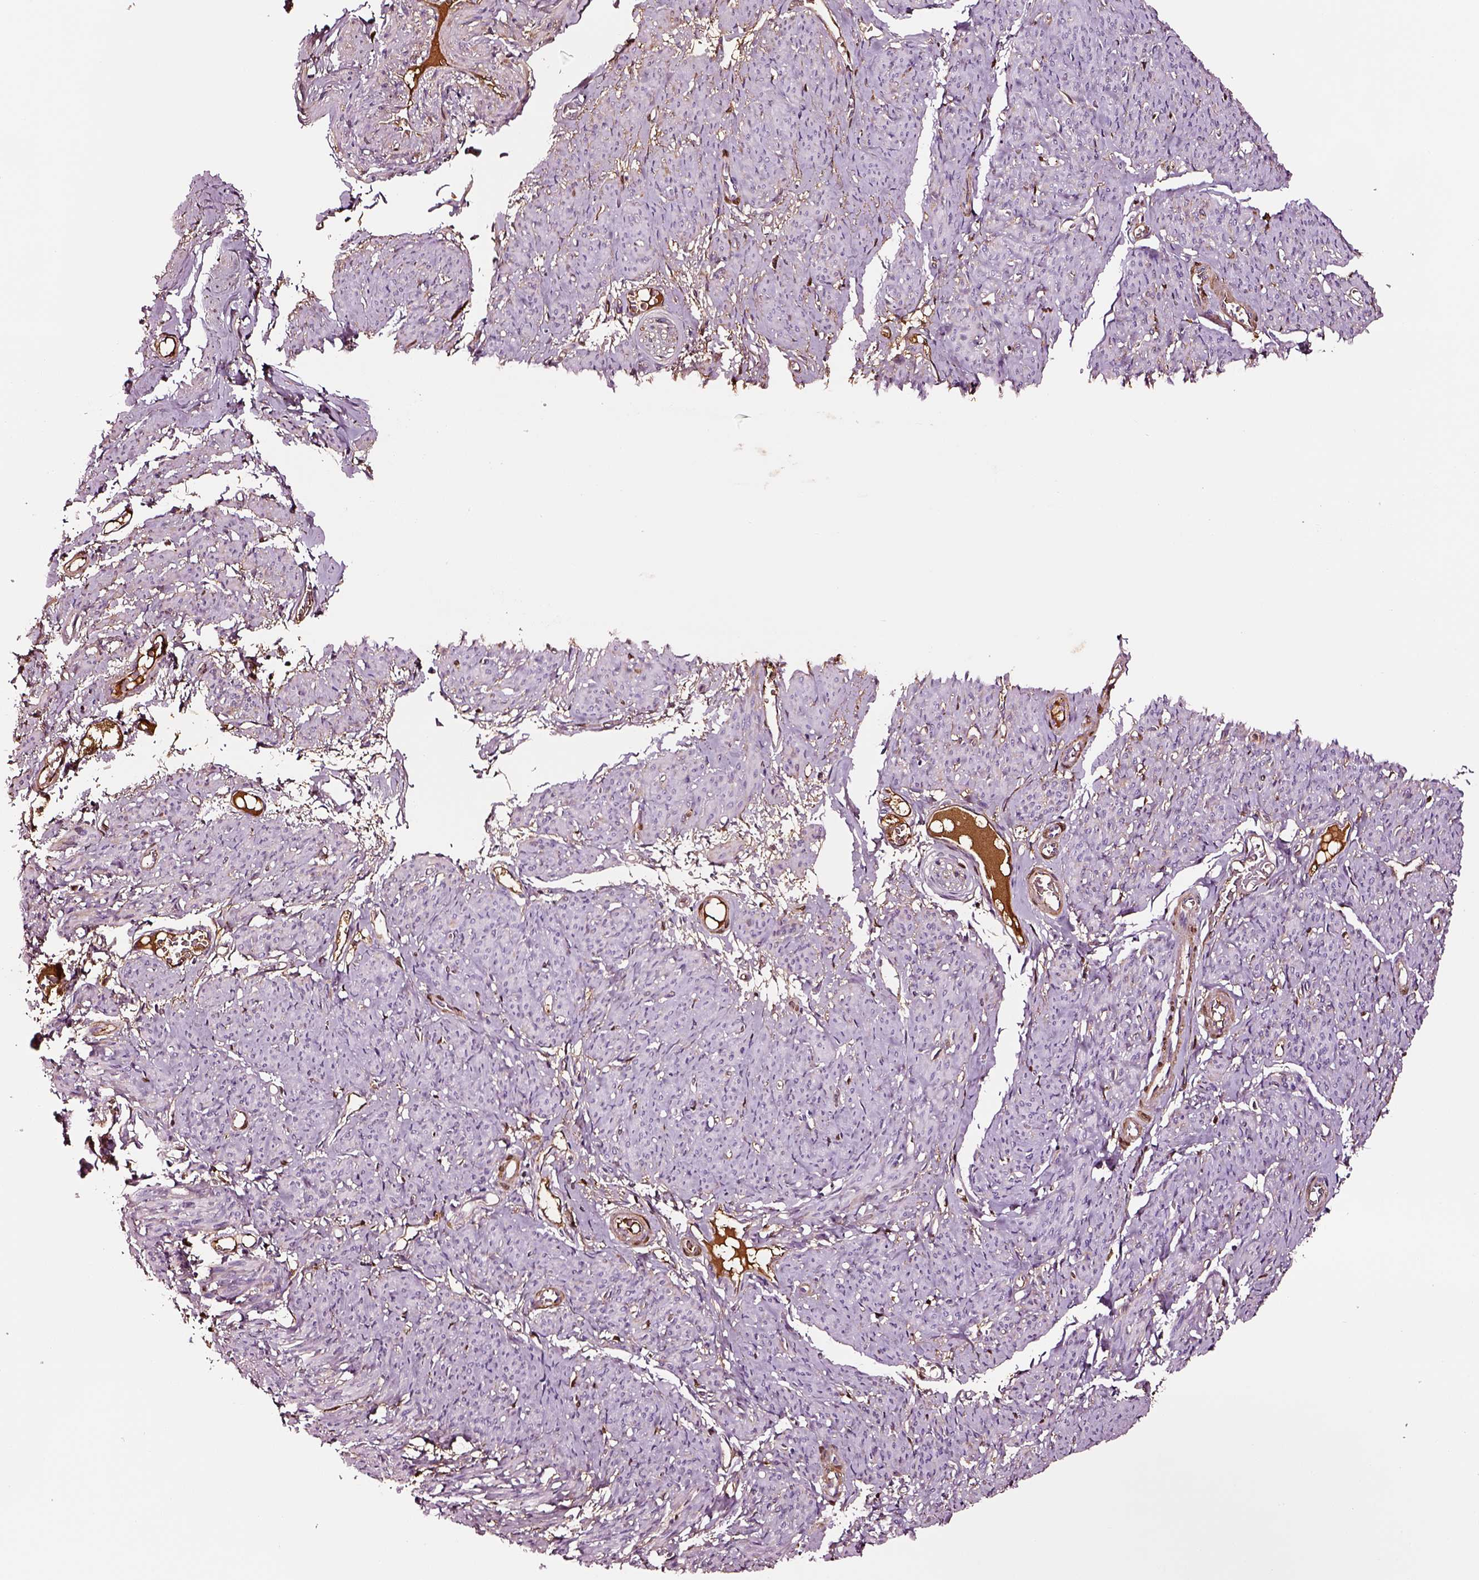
{"staining": {"intensity": "weak", "quantity": "25%-75%", "location": "cytoplasmic/membranous"}, "tissue": "smooth muscle", "cell_type": "Smooth muscle cells", "image_type": "normal", "snomed": [{"axis": "morphology", "description": "Normal tissue, NOS"}, {"axis": "topography", "description": "Smooth muscle"}], "caption": "A brown stain highlights weak cytoplasmic/membranous positivity of a protein in smooth muscle cells of normal smooth muscle.", "gene": "TF", "patient": {"sex": "female", "age": 65}}